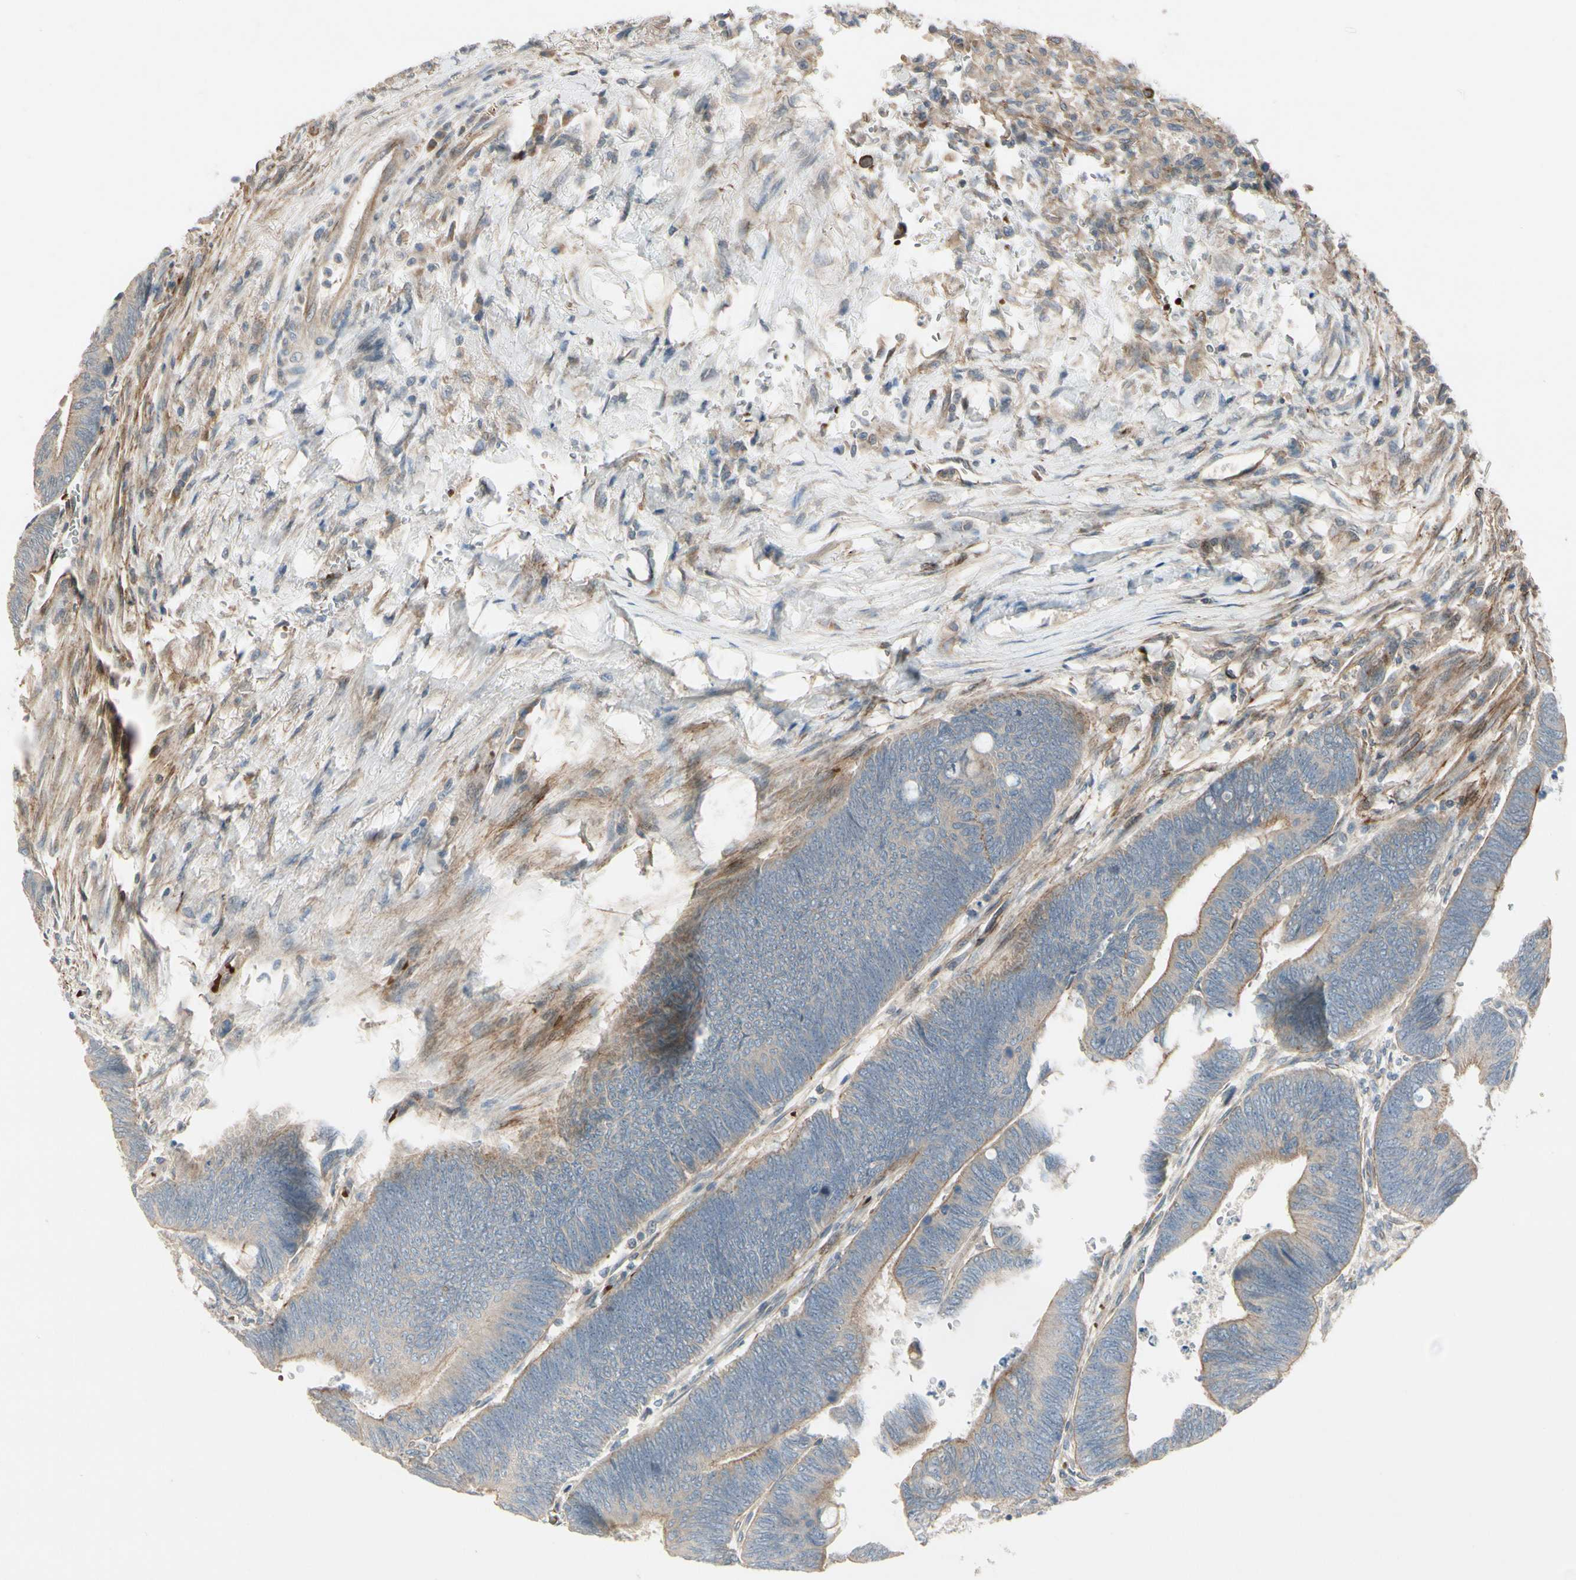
{"staining": {"intensity": "moderate", "quantity": "25%-75%", "location": "cytoplasmic/membranous"}, "tissue": "colorectal cancer", "cell_type": "Tumor cells", "image_type": "cancer", "snomed": [{"axis": "morphology", "description": "Normal tissue, NOS"}, {"axis": "morphology", "description": "Adenocarcinoma, NOS"}, {"axis": "topography", "description": "Rectum"}, {"axis": "topography", "description": "Peripheral nerve tissue"}], "caption": "Immunohistochemistry (IHC) micrograph of neoplastic tissue: colorectal adenocarcinoma stained using IHC exhibits medium levels of moderate protein expression localized specifically in the cytoplasmic/membranous of tumor cells, appearing as a cytoplasmic/membranous brown color.", "gene": "PPP3CB", "patient": {"sex": "male", "age": 92}}